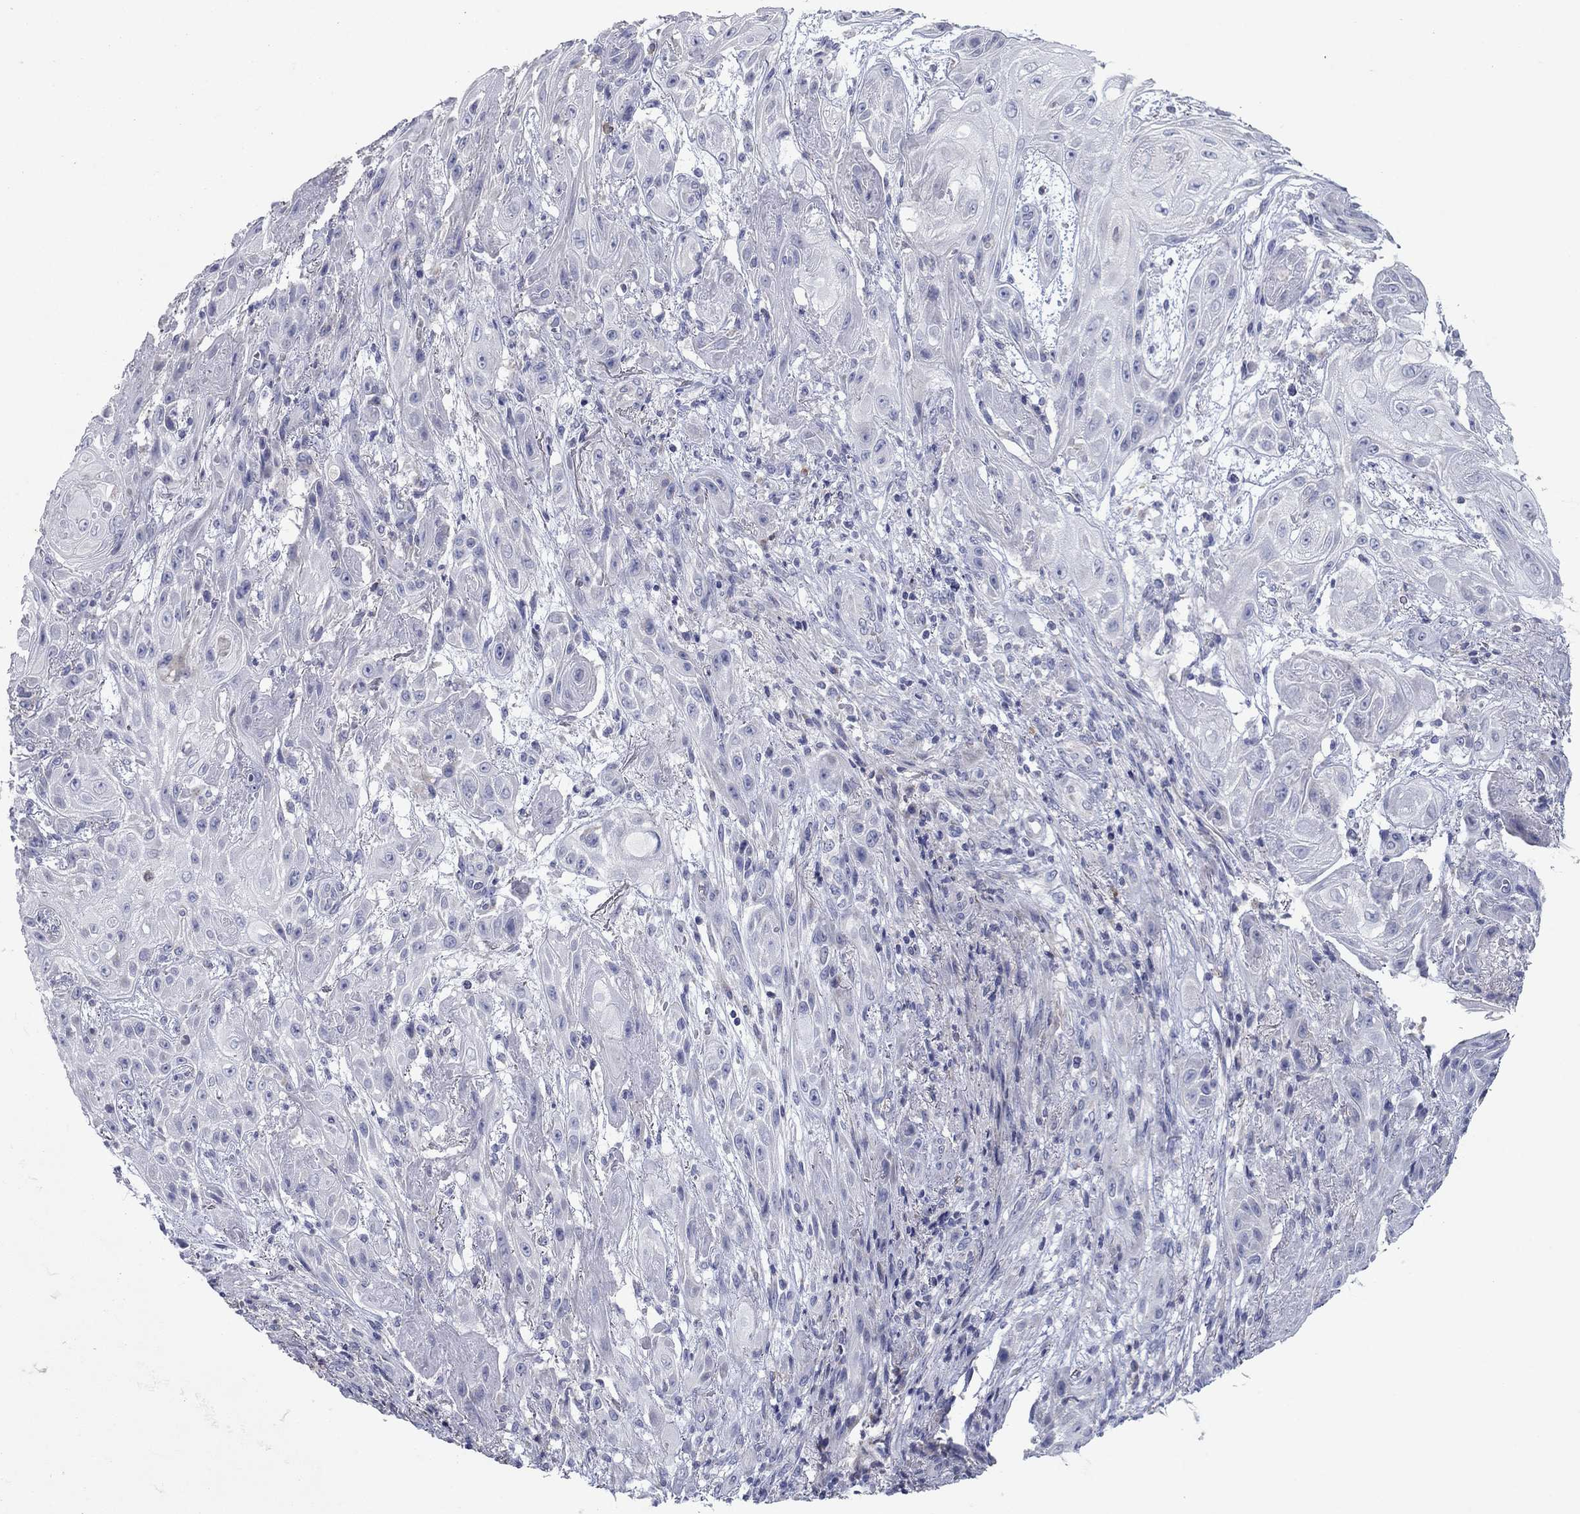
{"staining": {"intensity": "negative", "quantity": "none", "location": "none"}, "tissue": "skin cancer", "cell_type": "Tumor cells", "image_type": "cancer", "snomed": [{"axis": "morphology", "description": "Squamous cell carcinoma, NOS"}, {"axis": "topography", "description": "Skin"}], "caption": "The immunohistochemistry photomicrograph has no significant positivity in tumor cells of skin squamous cell carcinoma tissue.", "gene": "PTGDS", "patient": {"sex": "male", "age": 62}}